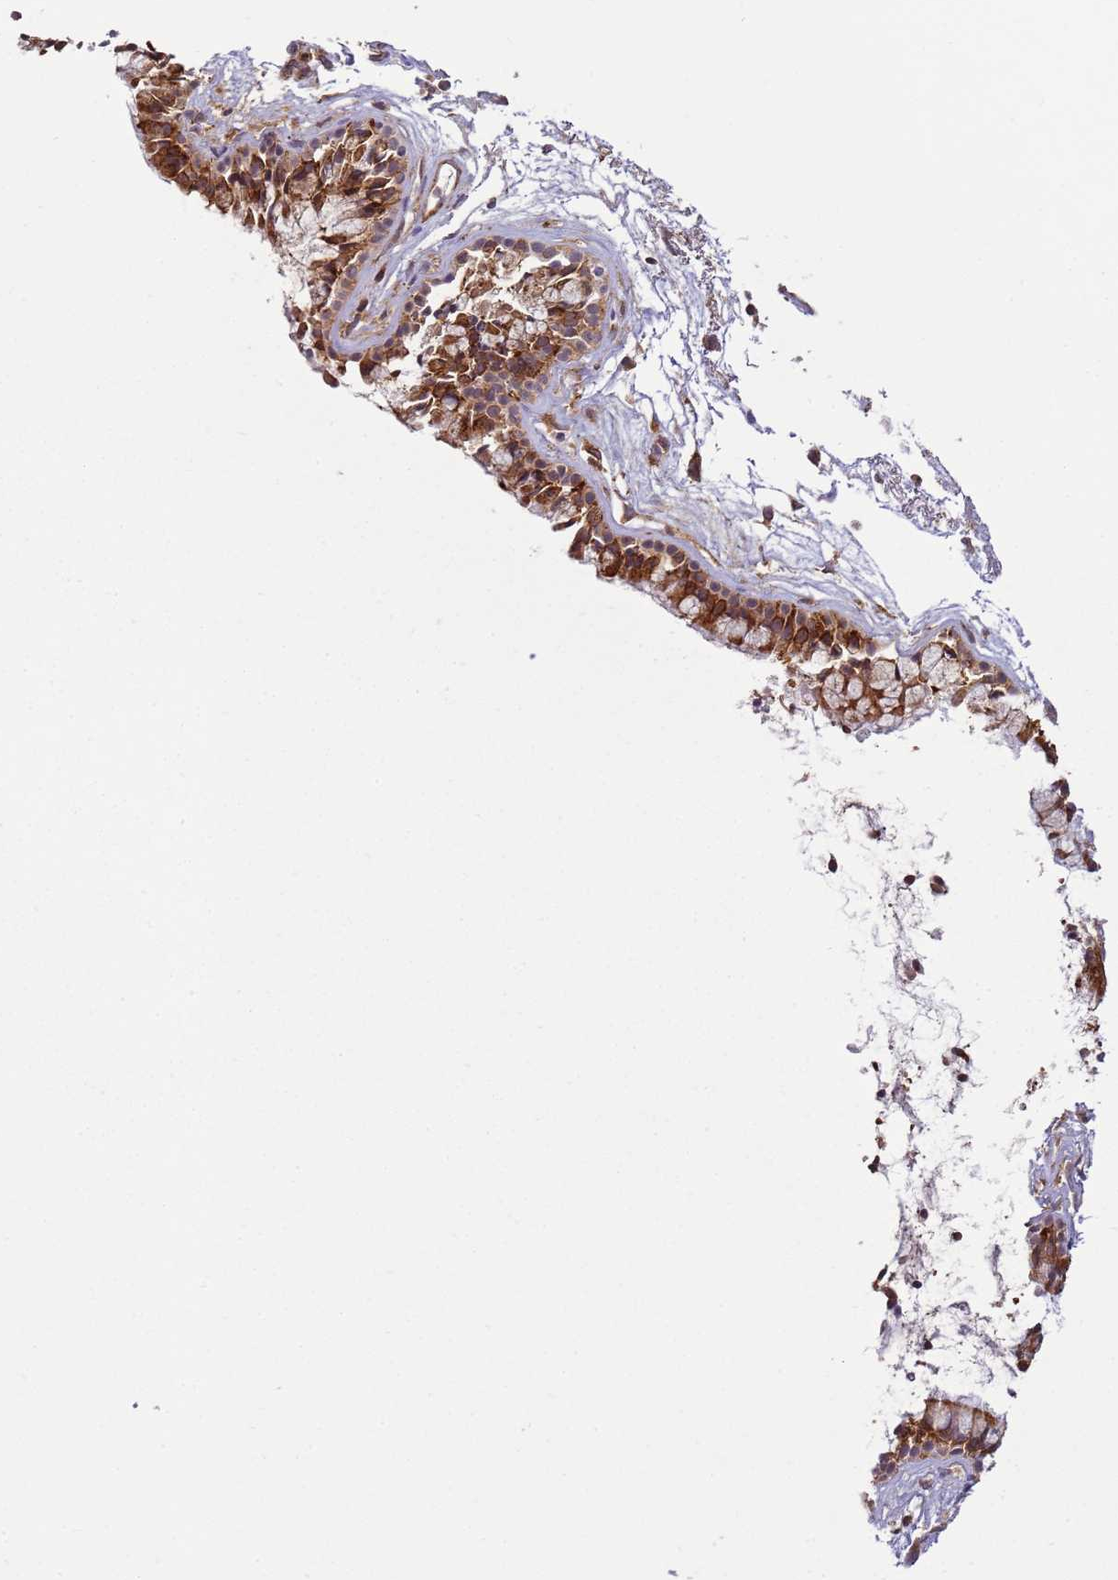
{"staining": {"intensity": "strong", "quantity": ">75%", "location": "cytoplasmic/membranous"}, "tissue": "nasopharynx", "cell_type": "Respiratory epithelial cells", "image_type": "normal", "snomed": [{"axis": "morphology", "description": "Normal tissue, NOS"}, {"axis": "topography", "description": "Nasopharynx"}], "caption": "Protein analysis of benign nasopharynx displays strong cytoplasmic/membranous expression in about >75% of respiratory epithelial cells. The staining is performed using DAB brown chromogen to label protein expression. The nuclei are counter-stained blue using hematoxylin.", "gene": "GABRE", "patient": {"sex": "male", "age": 82}}